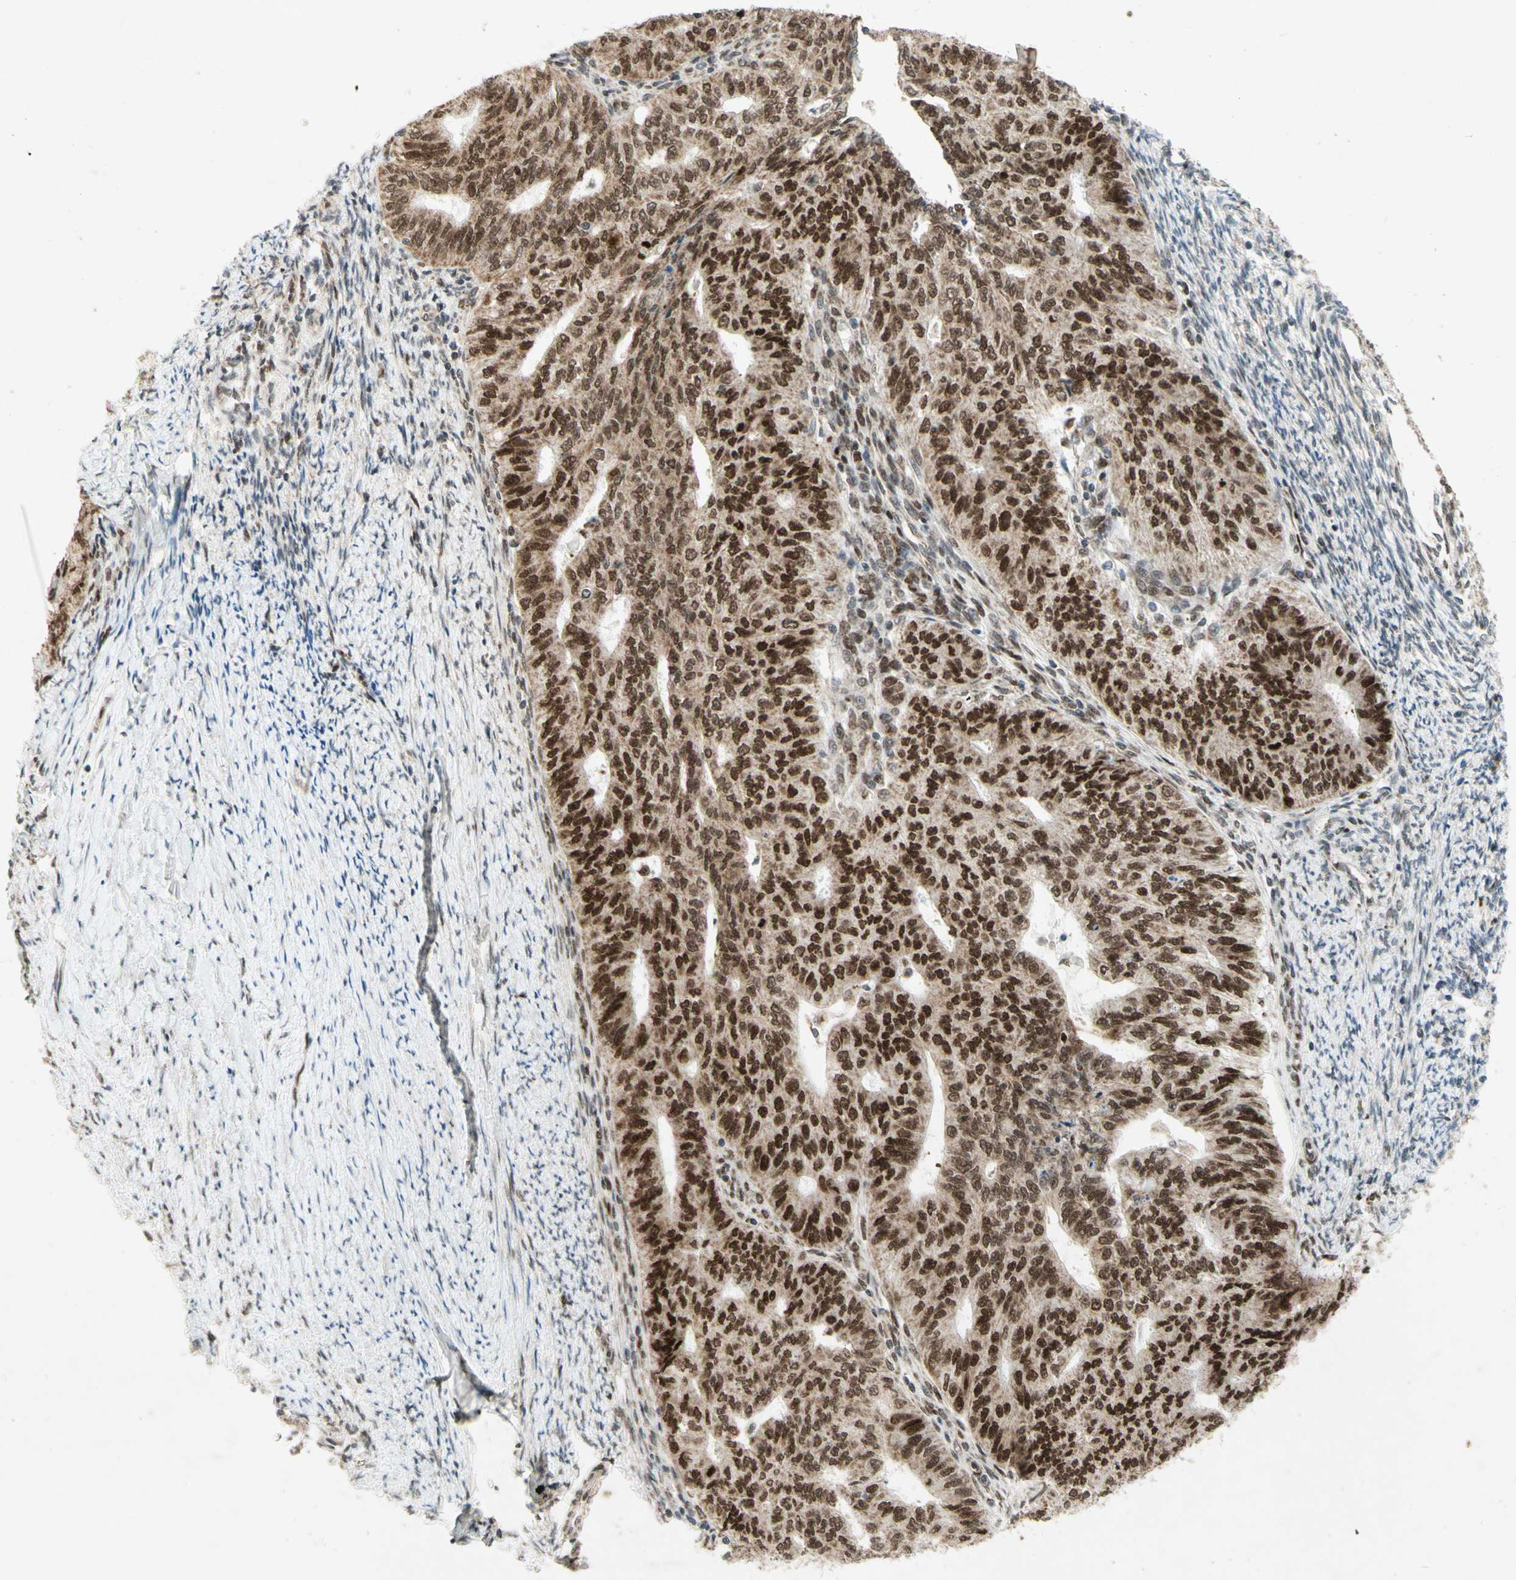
{"staining": {"intensity": "strong", "quantity": ">75%", "location": "nuclear"}, "tissue": "endometrial cancer", "cell_type": "Tumor cells", "image_type": "cancer", "snomed": [{"axis": "morphology", "description": "Adenocarcinoma, NOS"}, {"axis": "topography", "description": "Endometrium"}], "caption": "This is a micrograph of IHC staining of adenocarcinoma (endometrial), which shows strong staining in the nuclear of tumor cells.", "gene": "DNMT3A", "patient": {"sex": "female", "age": 32}}